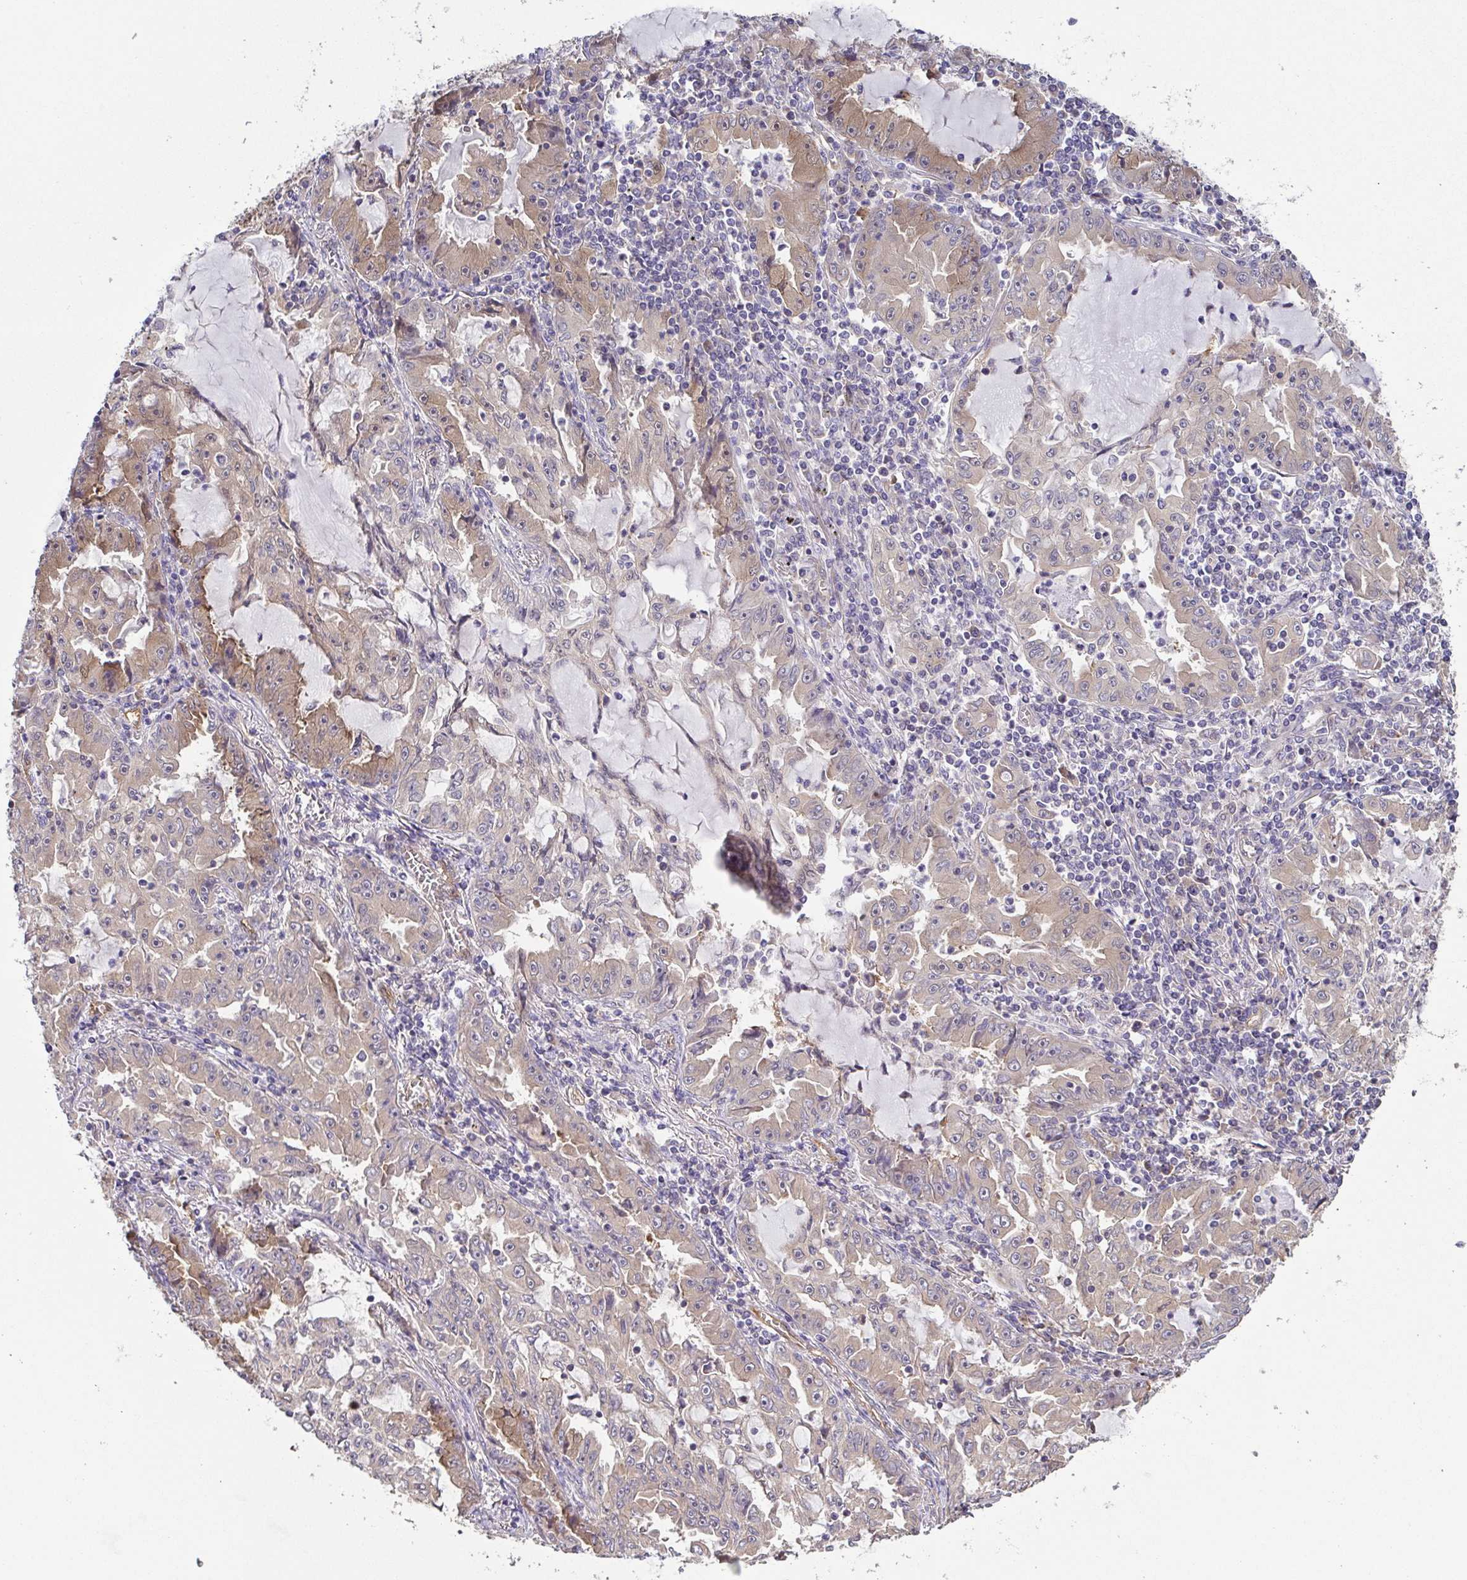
{"staining": {"intensity": "weak", "quantity": ">75%", "location": "cytoplasmic/membranous"}, "tissue": "lung cancer", "cell_type": "Tumor cells", "image_type": "cancer", "snomed": [{"axis": "morphology", "description": "Adenocarcinoma, NOS"}, {"axis": "topography", "description": "Lung"}], "caption": "Protein expression by immunohistochemistry exhibits weak cytoplasmic/membranous expression in about >75% of tumor cells in adenocarcinoma (lung). The staining was performed using DAB to visualize the protein expression in brown, while the nuclei were stained in blue with hematoxylin (Magnification: 20x).", "gene": "EIF3D", "patient": {"sex": "female", "age": 52}}